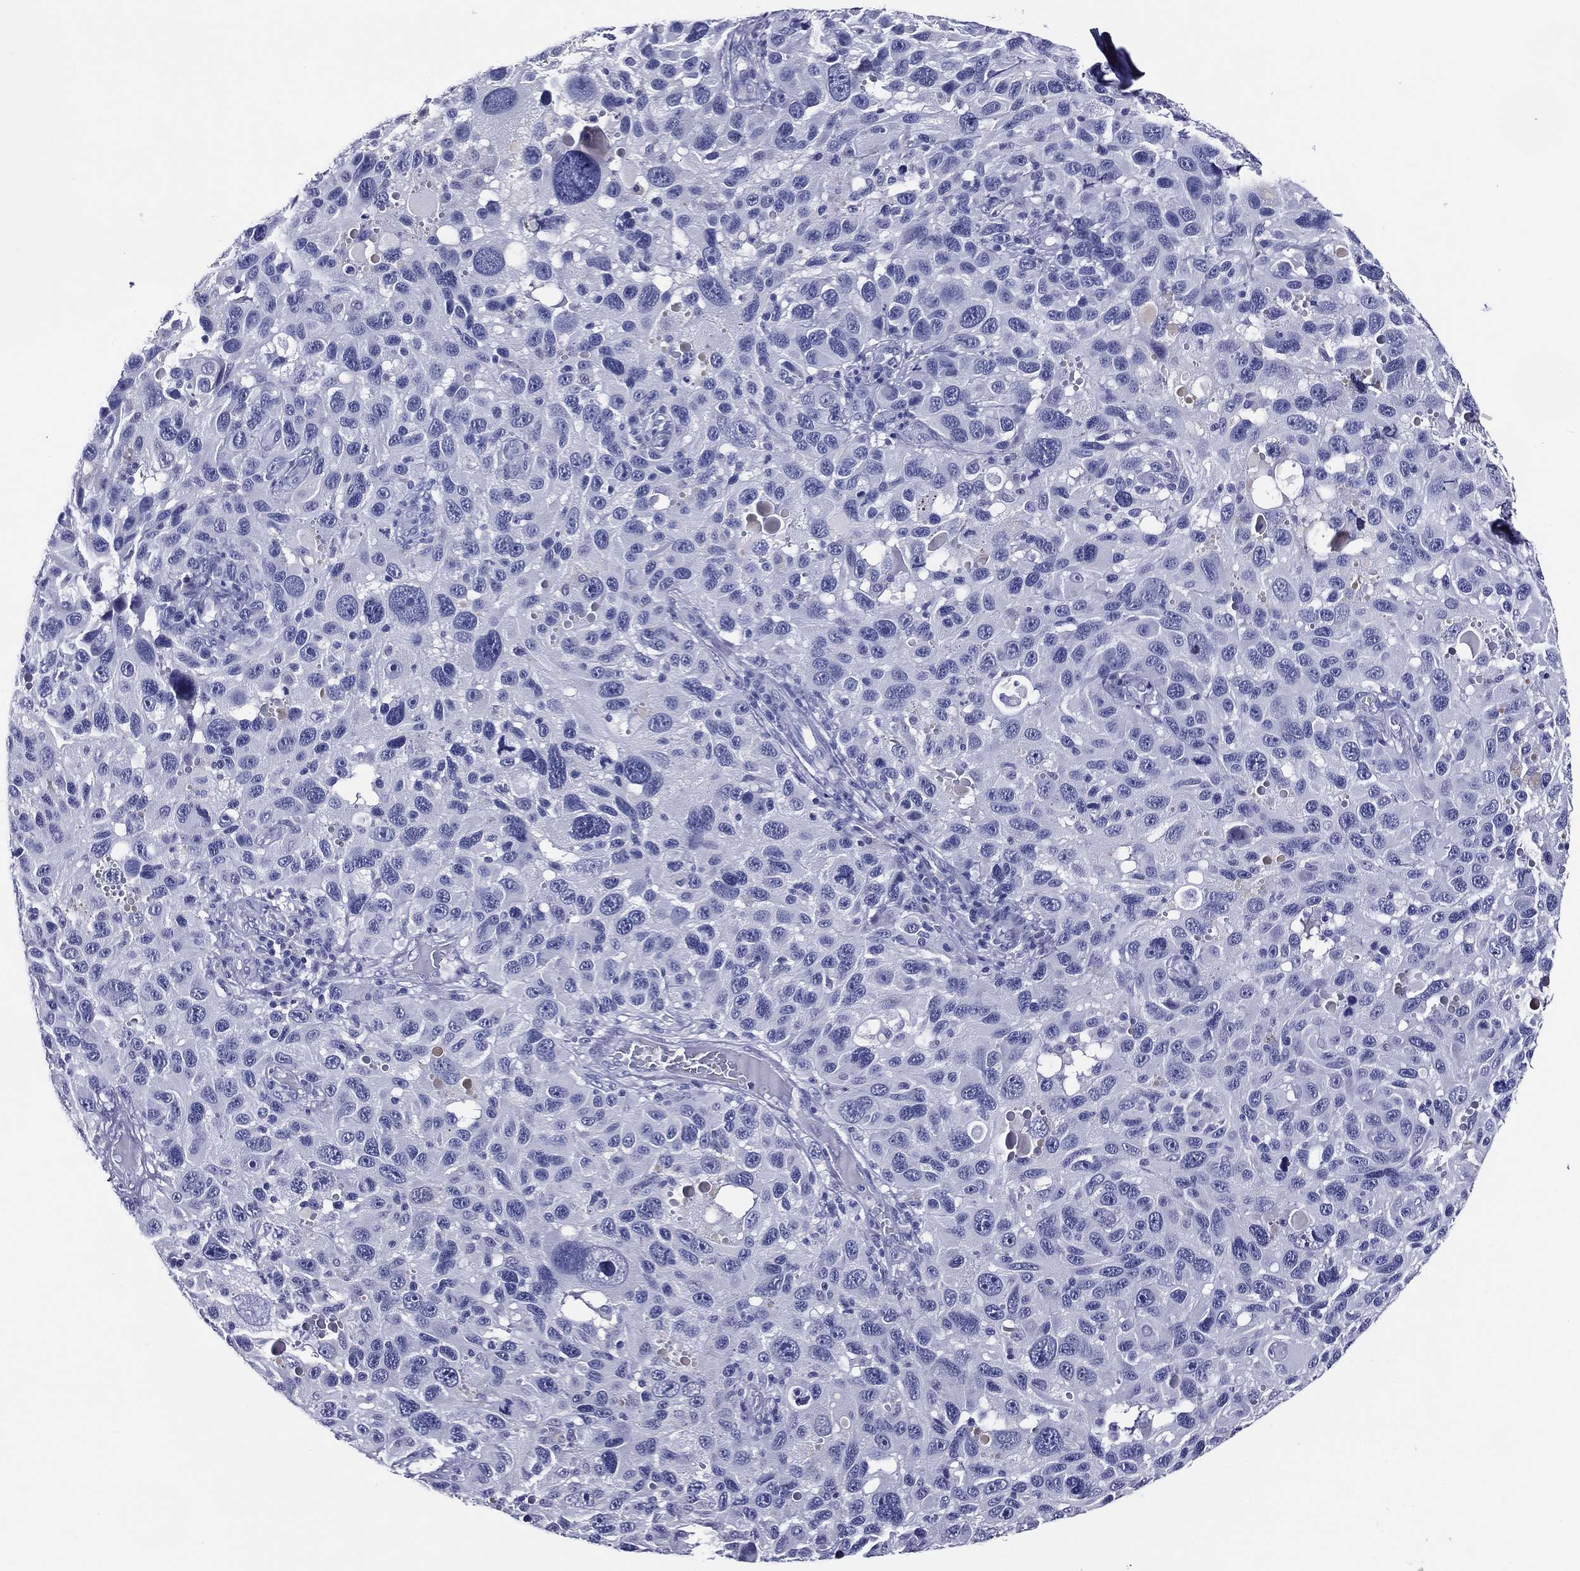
{"staining": {"intensity": "negative", "quantity": "none", "location": "none"}, "tissue": "melanoma", "cell_type": "Tumor cells", "image_type": "cancer", "snomed": [{"axis": "morphology", "description": "Malignant melanoma, NOS"}, {"axis": "topography", "description": "Skin"}], "caption": "This is an IHC image of malignant melanoma. There is no positivity in tumor cells.", "gene": "ACE2", "patient": {"sex": "male", "age": 53}}